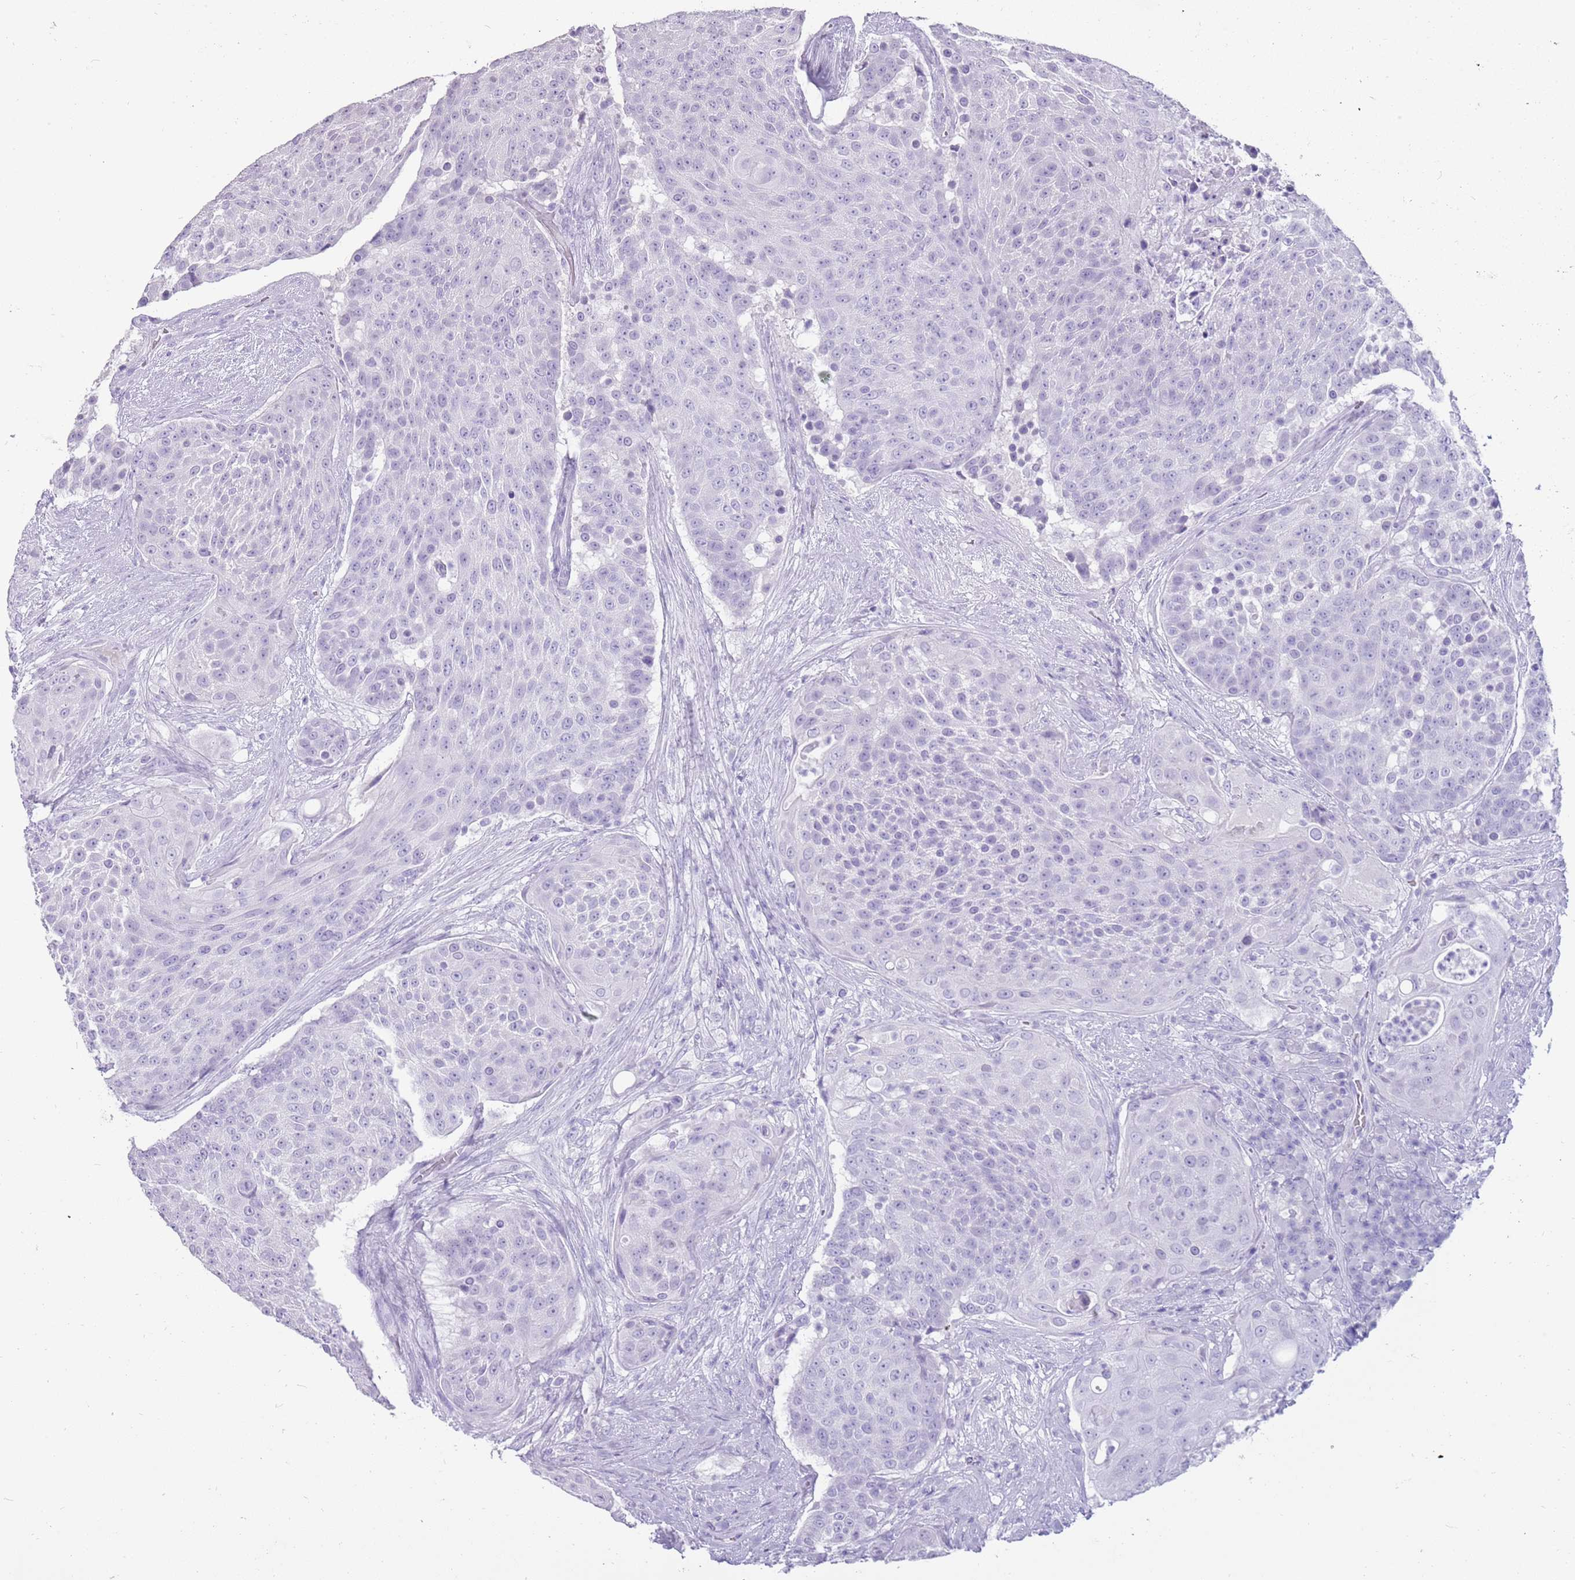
{"staining": {"intensity": "negative", "quantity": "none", "location": "none"}, "tissue": "urothelial cancer", "cell_type": "Tumor cells", "image_type": "cancer", "snomed": [{"axis": "morphology", "description": "Urothelial carcinoma, High grade"}, {"axis": "topography", "description": "Urinary bladder"}], "caption": "Micrograph shows no protein expression in tumor cells of high-grade urothelial carcinoma tissue.", "gene": "NBPF3", "patient": {"sex": "female", "age": 63}}